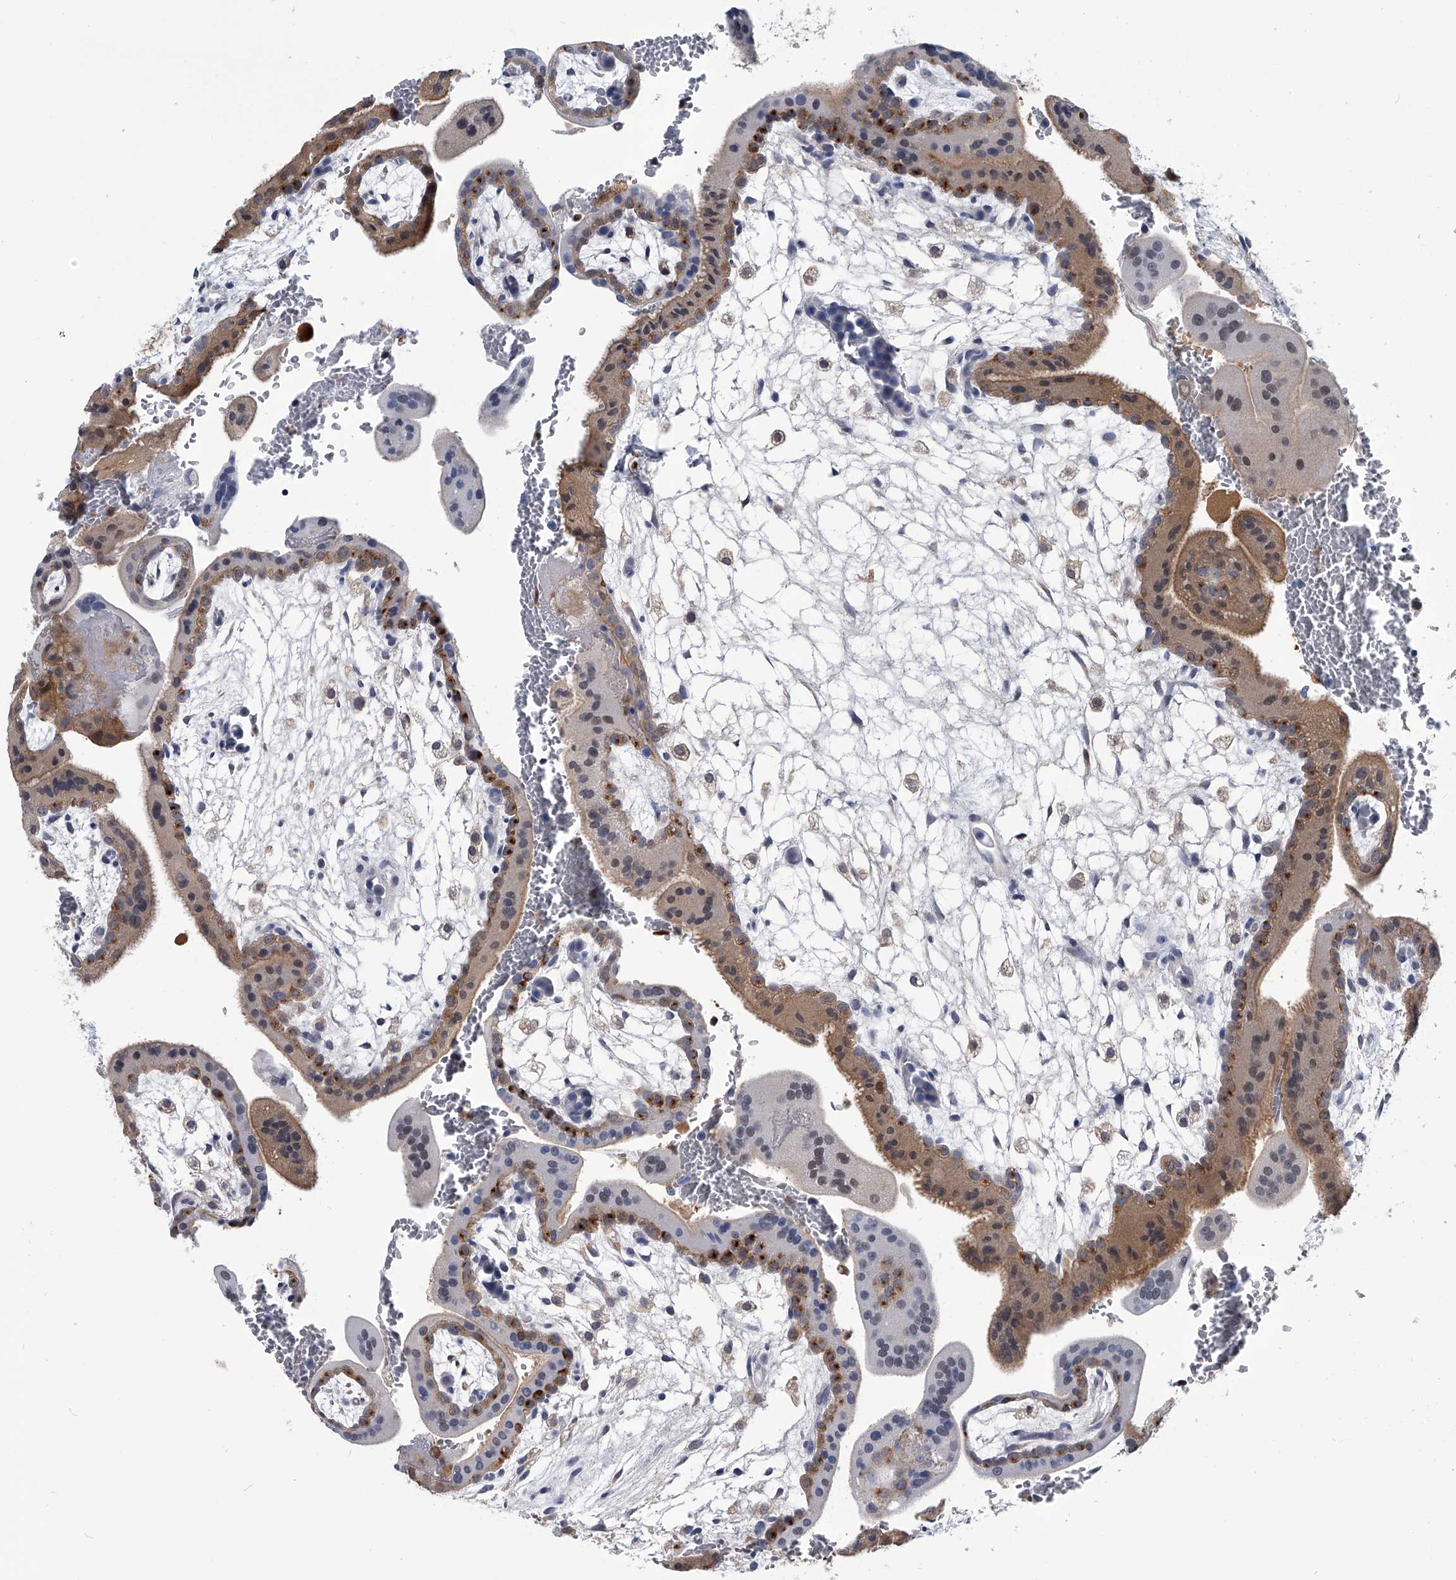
{"staining": {"intensity": "moderate", "quantity": "<25%", "location": "cytoplasmic/membranous"}, "tissue": "placenta", "cell_type": "Trophoblastic cells", "image_type": "normal", "snomed": [{"axis": "morphology", "description": "Normal tissue, NOS"}, {"axis": "topography", "description": "Placenta"}], "caption": "Immunohistochemical staining of benign placenta exhibits low levels of moderate cytoplasmic/membranous positivity in approximately <25% of trophoblastic cells.", "gene": "PDXK", "patient": {"sex": "female", "age": 35}}